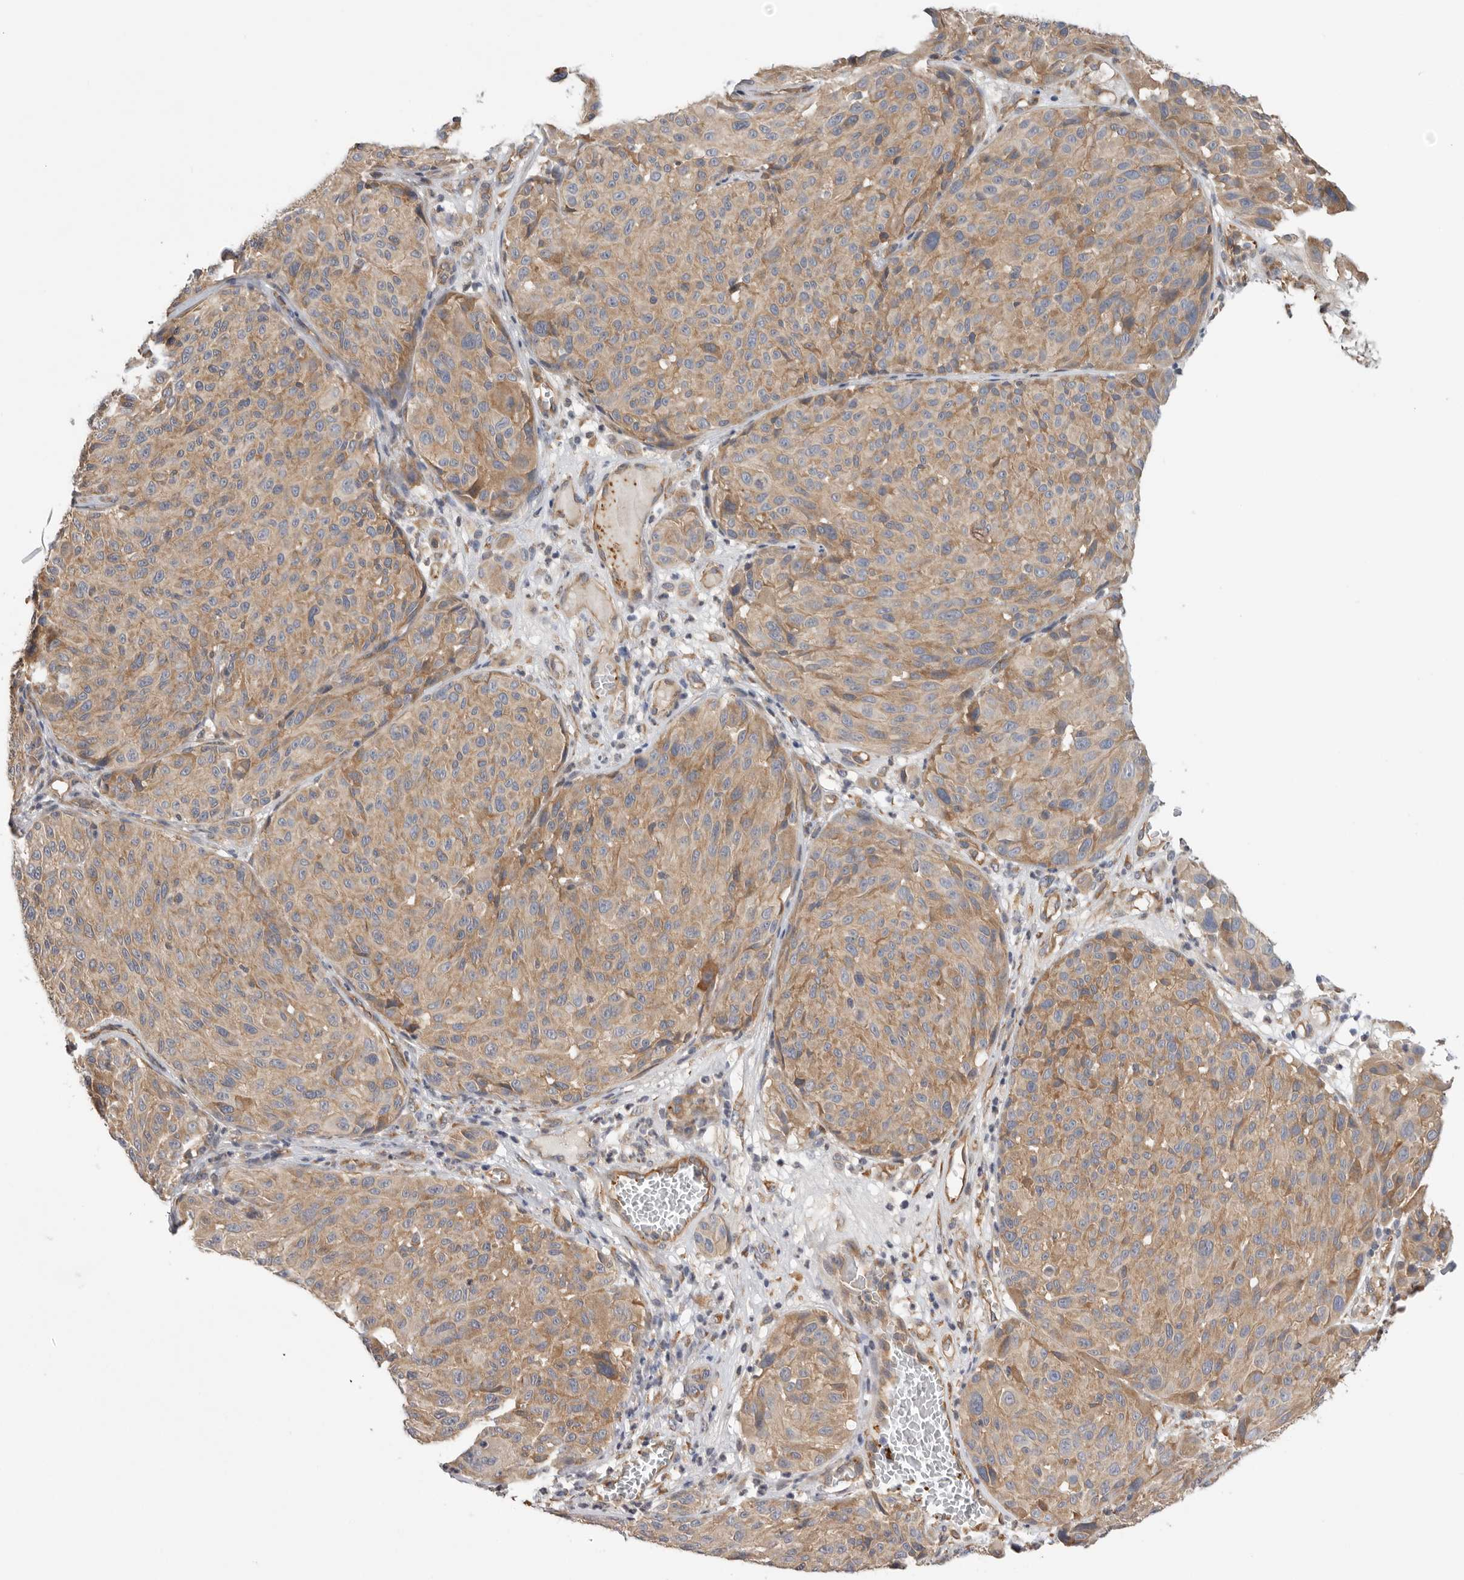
{"staining": {"intensity": "moderate", "quantity": ">75%", "location": "cytoplasmic/membranous"}, "tissue": "melanoma", "cell_type": "Tumor cells", "image_type": "cancer", "snomed": [{"axis": "morphology", "description": "Malignant melanoma, NOS"}, {"axis": "topography", "description": "Skin"}], "caption": "Immunohistochemistry (IHC) histopathology image of melanoma stained for a protein (brown), which exhibits medium levels of moderate cytoplasmic/membranous expression in about >75% of tumor cells.", "gene": "CDC42BPB", "patient": {"sex": "male", "age": 83}}